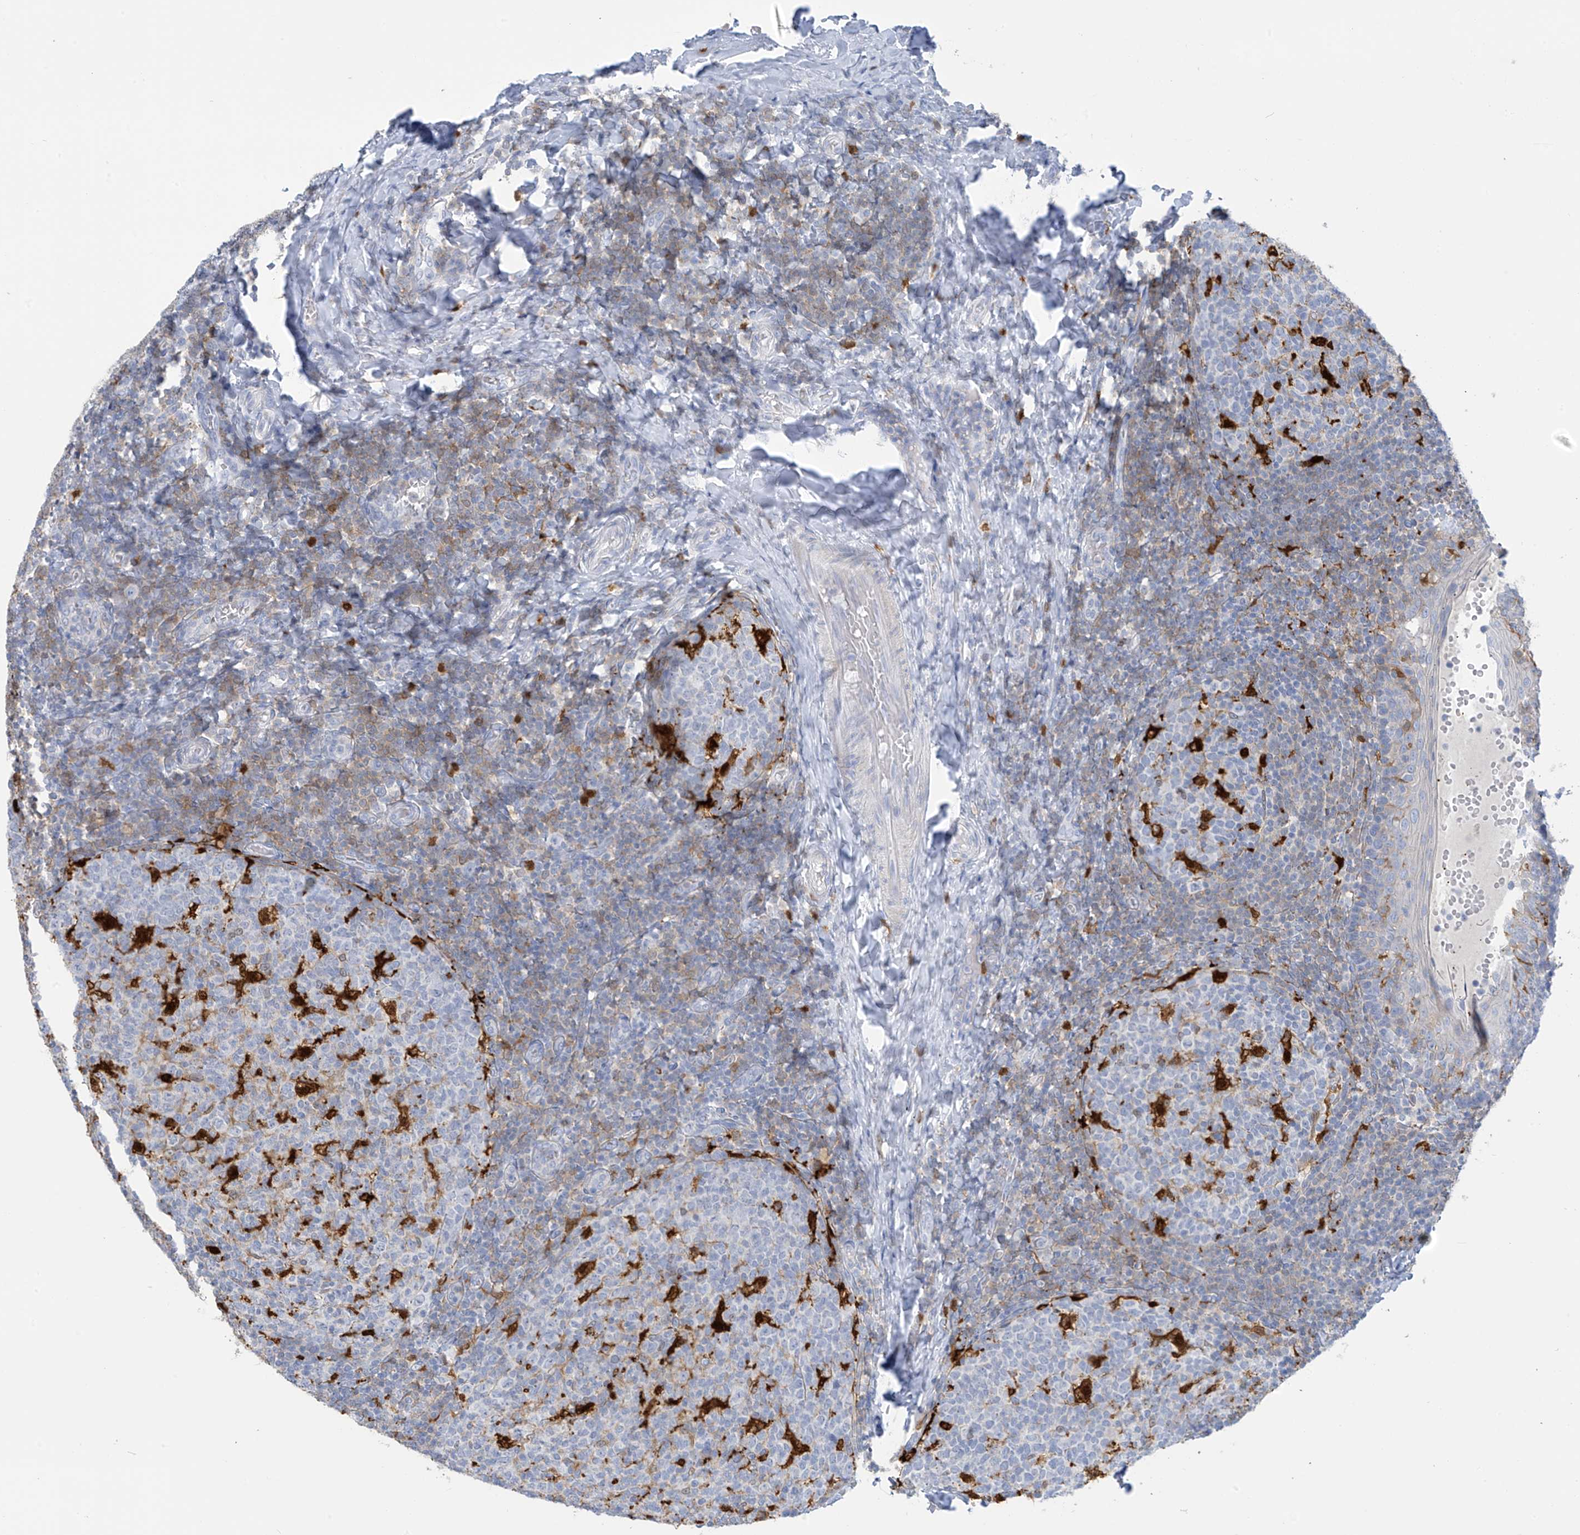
{"staining": {"intensity": "strong", "quantity": "<25%", "location": "cytoplasmic/membranous"}, "tissue": "tonsil", "cell_type": "Germinal center cells", "image_type": "normal", "snomed": [{"axis": "morphology", "description": "Normal tissue, NOS"}, {"axis": "topography", "description": "Tonsil"}], "caption": "Immunohistochemical staining of benign human tonsil reveals strong cytoplasmic/membranous protein staining in about <25% of germinal center cells. Nuclei are stained in blue.", "gene": "TRMT2B", "patient": {"sex": "female", "age": 19}}